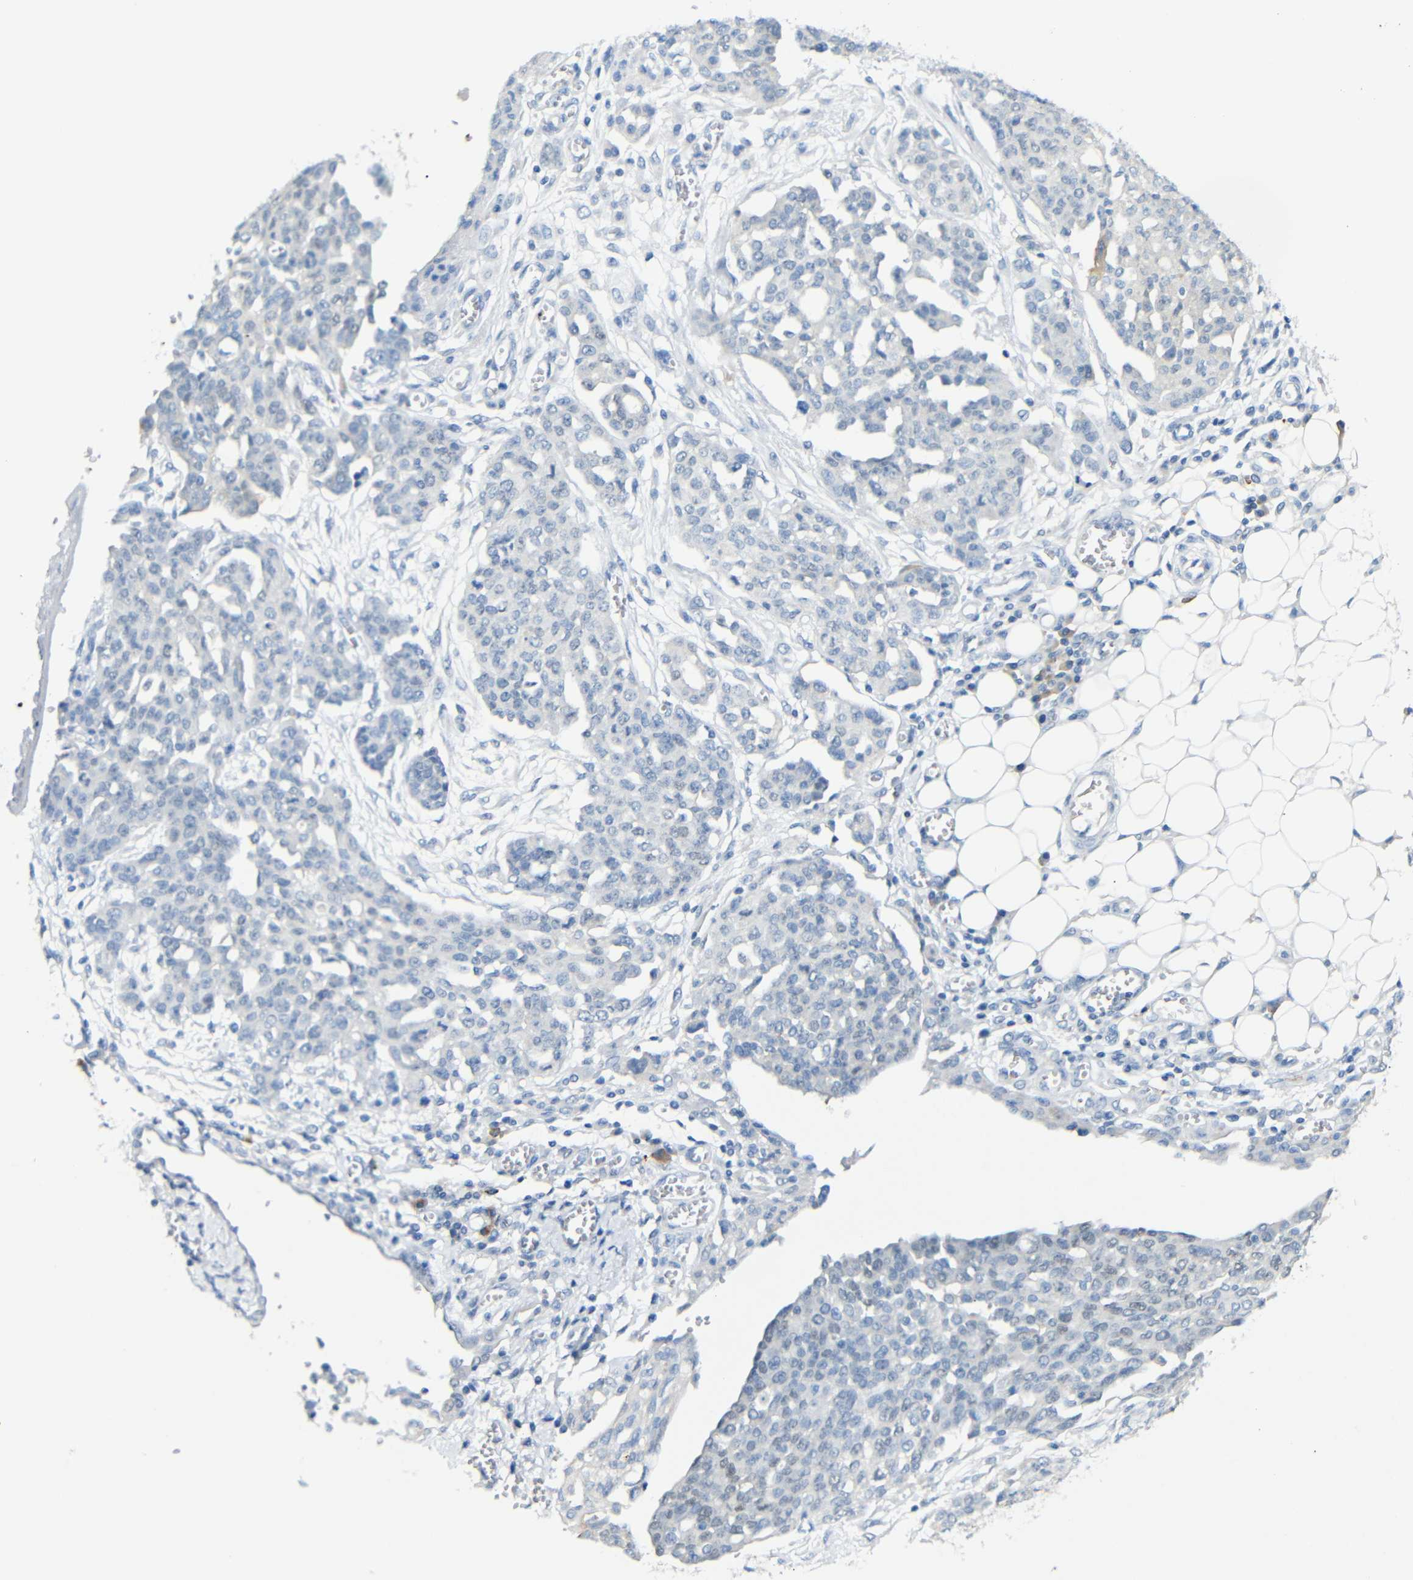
{"staining": {"intensity": "negative", "quantity": "none", "location": "none"}, "tissue": "ovarian cancer", "cell_type": "Tumor cells", "image_type": "cancer", "snomed": [{"axis": "morphology", "description": "Cystadenocarcinoma, serous, NOS"}, {"axis": "topography", "description": "Soft tissue"}, {"axis": "topography", "description": "Ovary"}], "caption": "IHC of human ovarian cancer (serous cystadenocarcinoma) displays no staining in tumor cells. (DAB IHC, high magnification).", "gene": "FCRL1", "patient": {"sex": "female", "age": 57}}